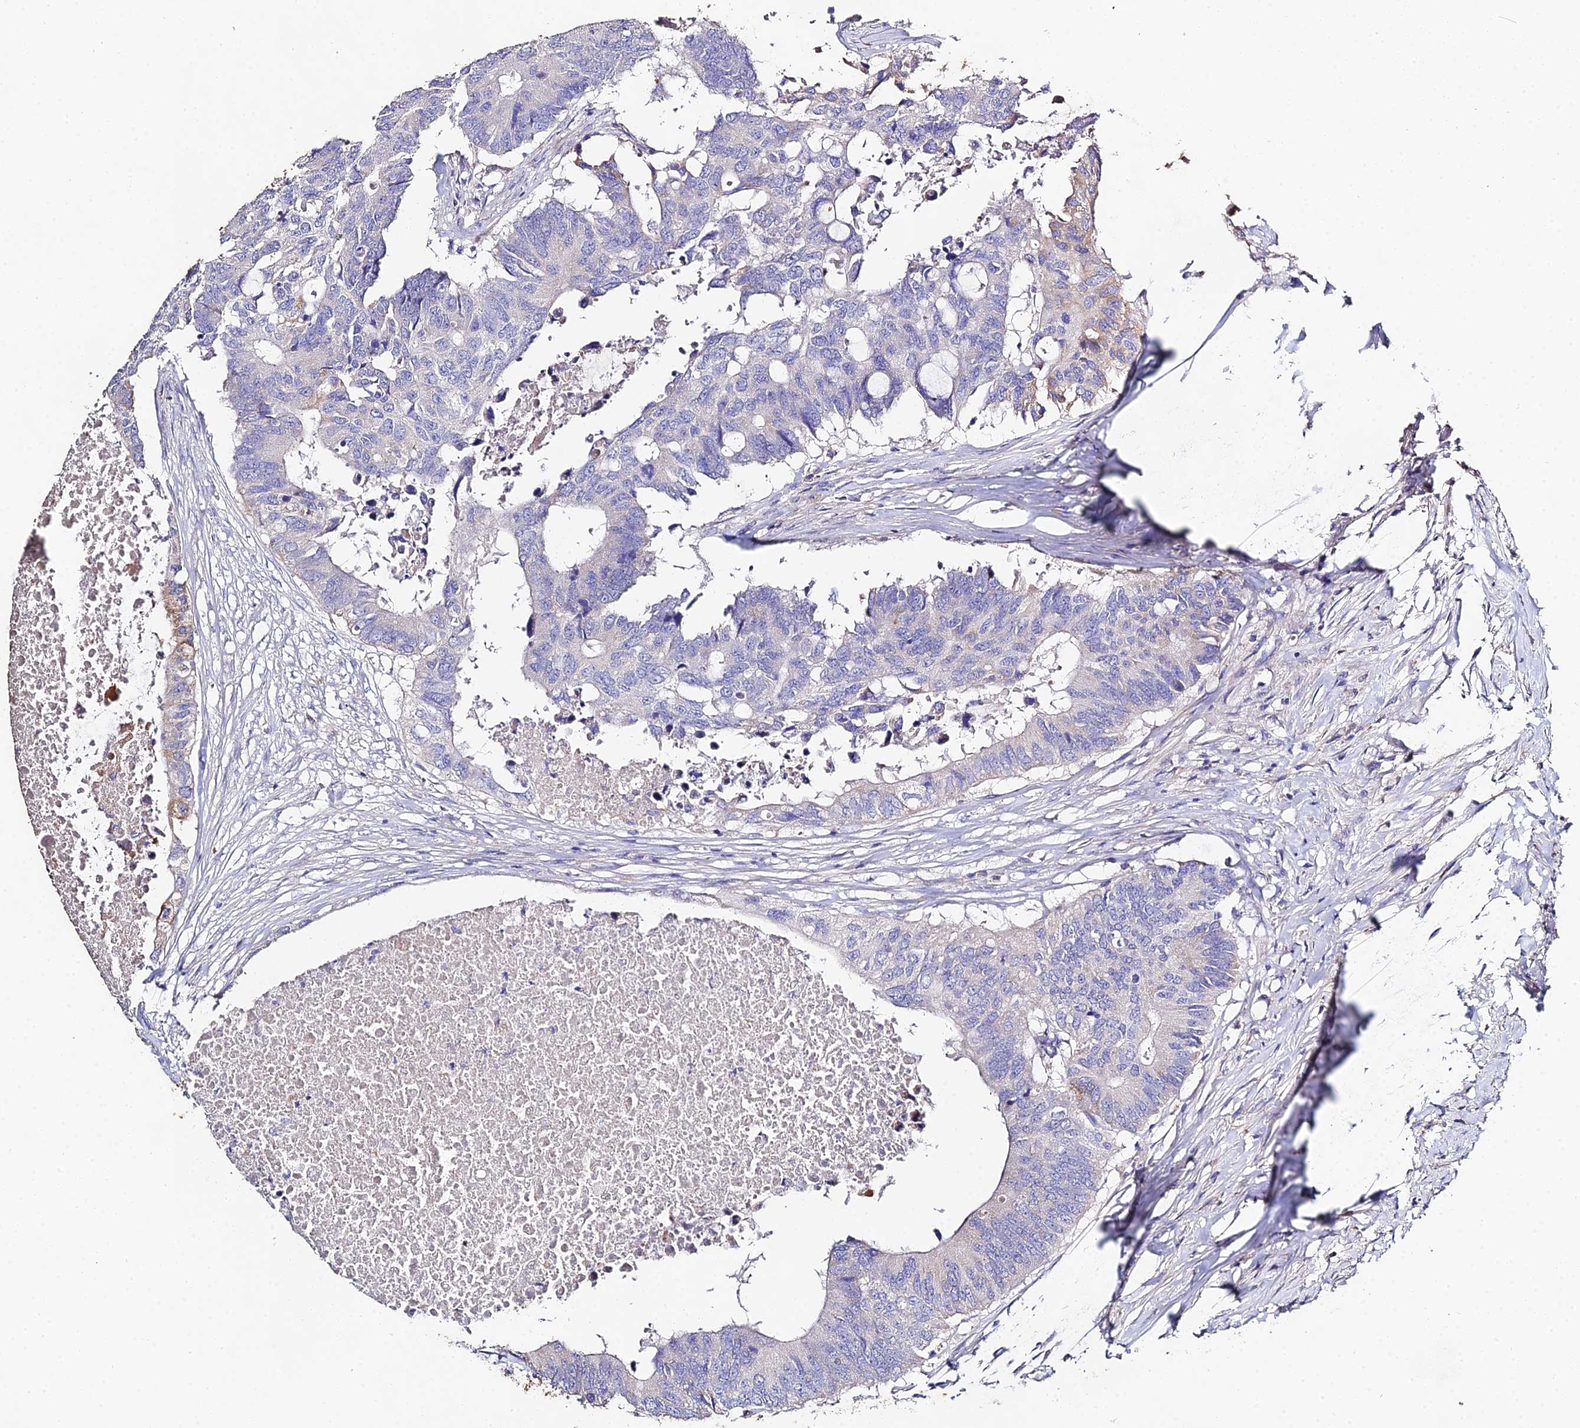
{"staining": {"intensity": "negative", "quantity": "none", "location": "none"}, "tissue": "colorectal cancer", "cell_type": "Tumor cells", "image_type": "cancer", "snomed": [{"axis": "morphology", "description": "Adenocarcinoma, NOS"}, {"axis": "topography", "description": "Colon"}], "caption": "Immunohistochemistry (IHC) of colorectal cancer (adenocarcinoma) demonstrates no expression in tumor cells. (Immunohistochemistry (IHC), brightfield microscopy, high magnification).", "gene": "PPP2R2C", "patient": {"sex": "male", "age": 71}}